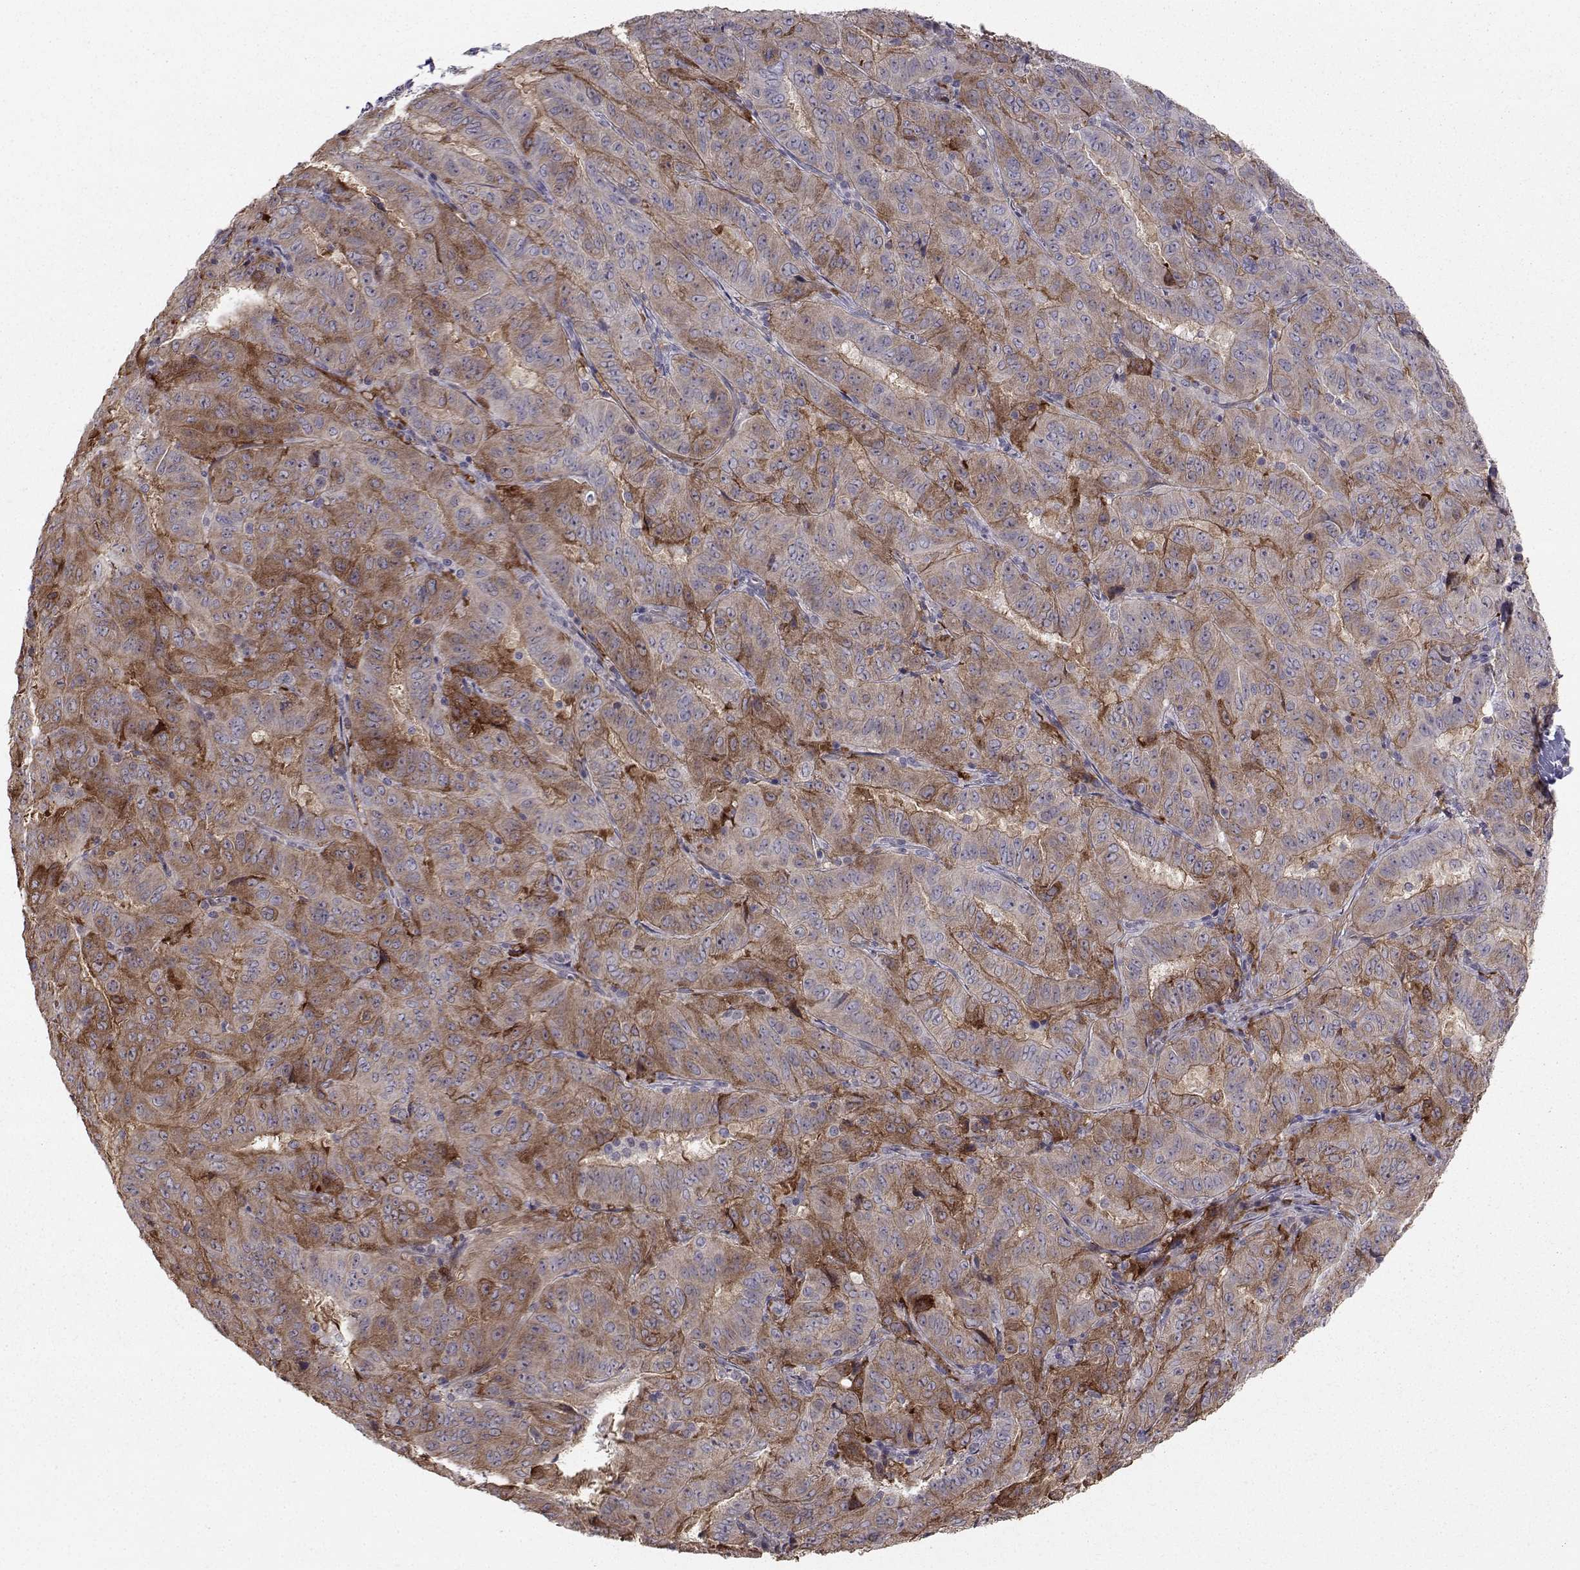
{"staining": {"intensity": "moderate", "quantity": "25%-75%", "location": "cytoplasmic/membranous"}, "tissue": "pancreatic cancer", "cell_type": "Tumor cells", "image_type": "cancer", "snomed": [{"axis": "morphology", "description": "Adenocarcinoma, NOS"}, {"axis": "topography", "description": "Pancreas"}], "caption": "The image shows a brown stain indicating the presence of a protein in the cytoplasmic/membranous of tumor cells in pancreatic adenocarcinoma. The staining was performed using DAB (3,3'-diaminobenzidine) to visualize the protein expression in brown, while the nuclei were stained in blue with hematoxylin (Magnification: 20x).", "gene": "HSP90AB1", "patient": {"sex": "male", "age": 63}}